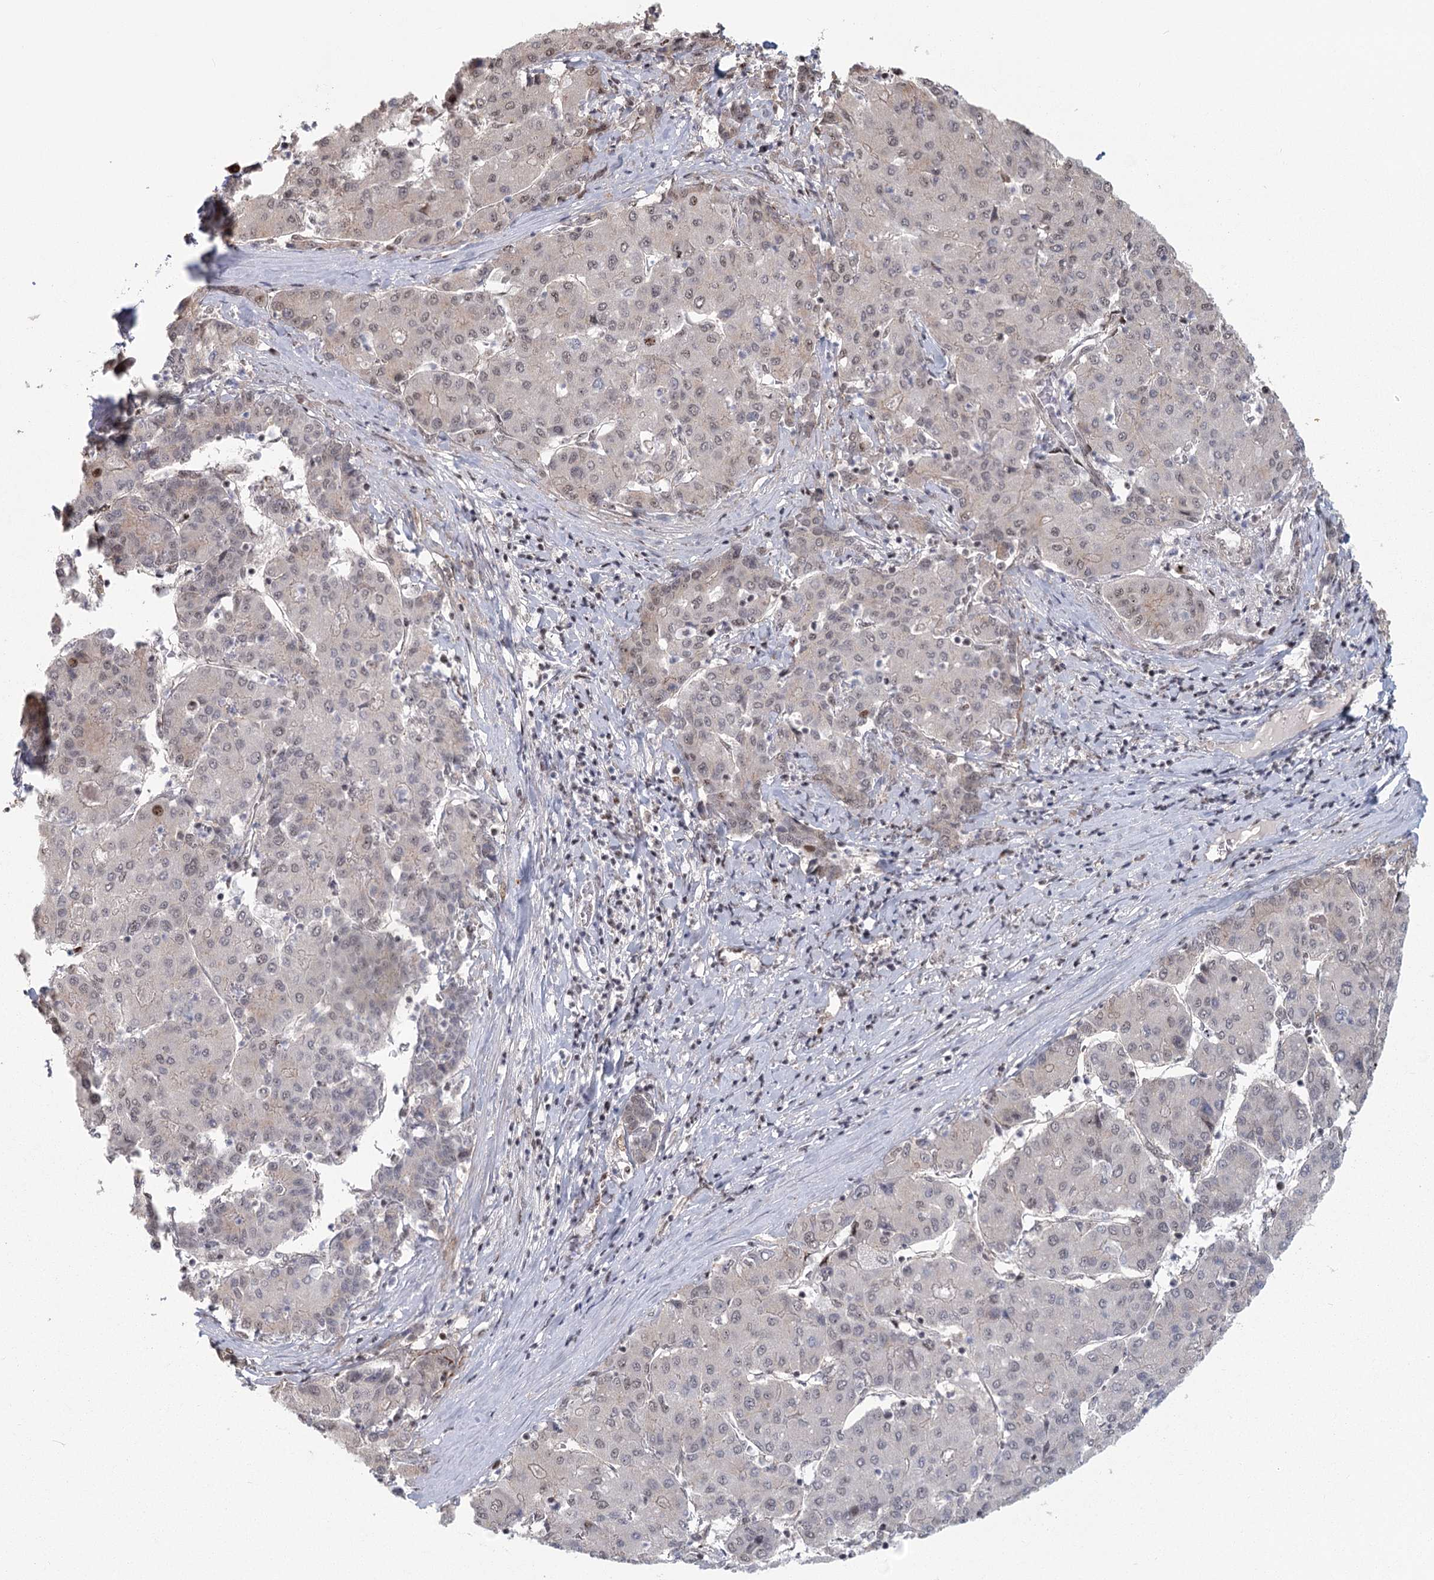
{"staining": {"intensity": "weak", "quantity": "<25%", "location": "nuclear"}, "tissue": "liver cancer", "cell_type": "Tumor cells", "image_type": "cancer", "snomed": [{"axis": "morphology", "description": "Carcinoma, Hepatocellular, NOS"}, {"axis": "topography", "description": "Liver"}], "caption": "IHC image of liver cancer stained for a protein (brown), which reveals no expression in tumor cells. The staining is performed using DAB (3,3'-diaminobenzidine) brown chromogen with nuclei counter-stained in using hematoxylin.", "gene": "PARM1", "patient": {"sex": "male", "age": 65}}